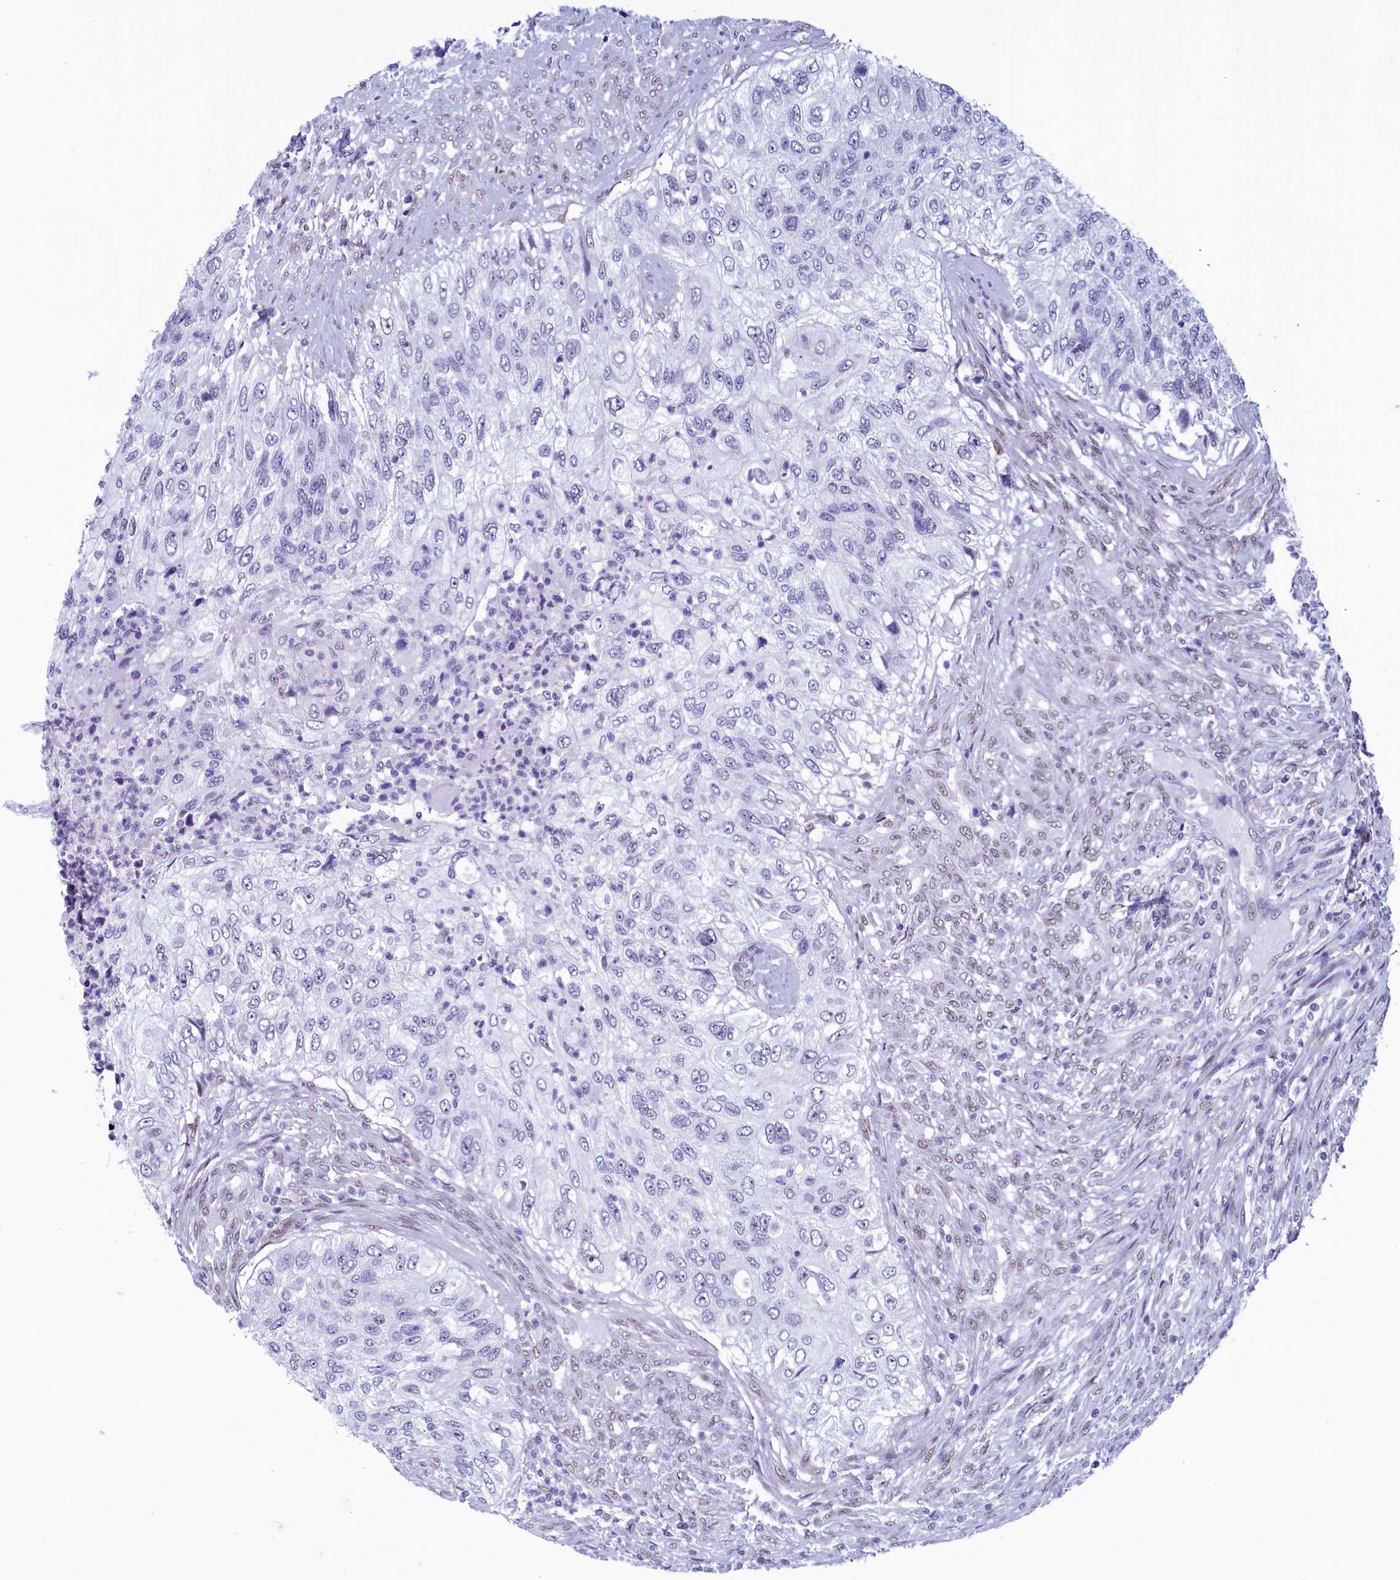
{"staining": {"intensity": "negative", "quantity": "none", "location": "none"}, "tissue": "urothelial cancer", "cell_type": "Tumor cells", "image_type": "cancer", "snomed": [{"axis": "morphology", "description": "Urothelial carcinoma, High grade"}, {"axis": "topography", "description": "Urinary bladder"}], "caption": "Immunohistochemistry (IHC) photomicrograph of neoplastic tissue: urothelial carcinoma (high-grade) stained with DAB (3,3'-diaminobenzidine) displays no significant protein staining in tumor cells. (DAB immunohistochemistry (IHC) visualized using brightfield microscopy, high magnification).", "gene": "SUGP2", "patient": {"sex": "female", "age": 60}}